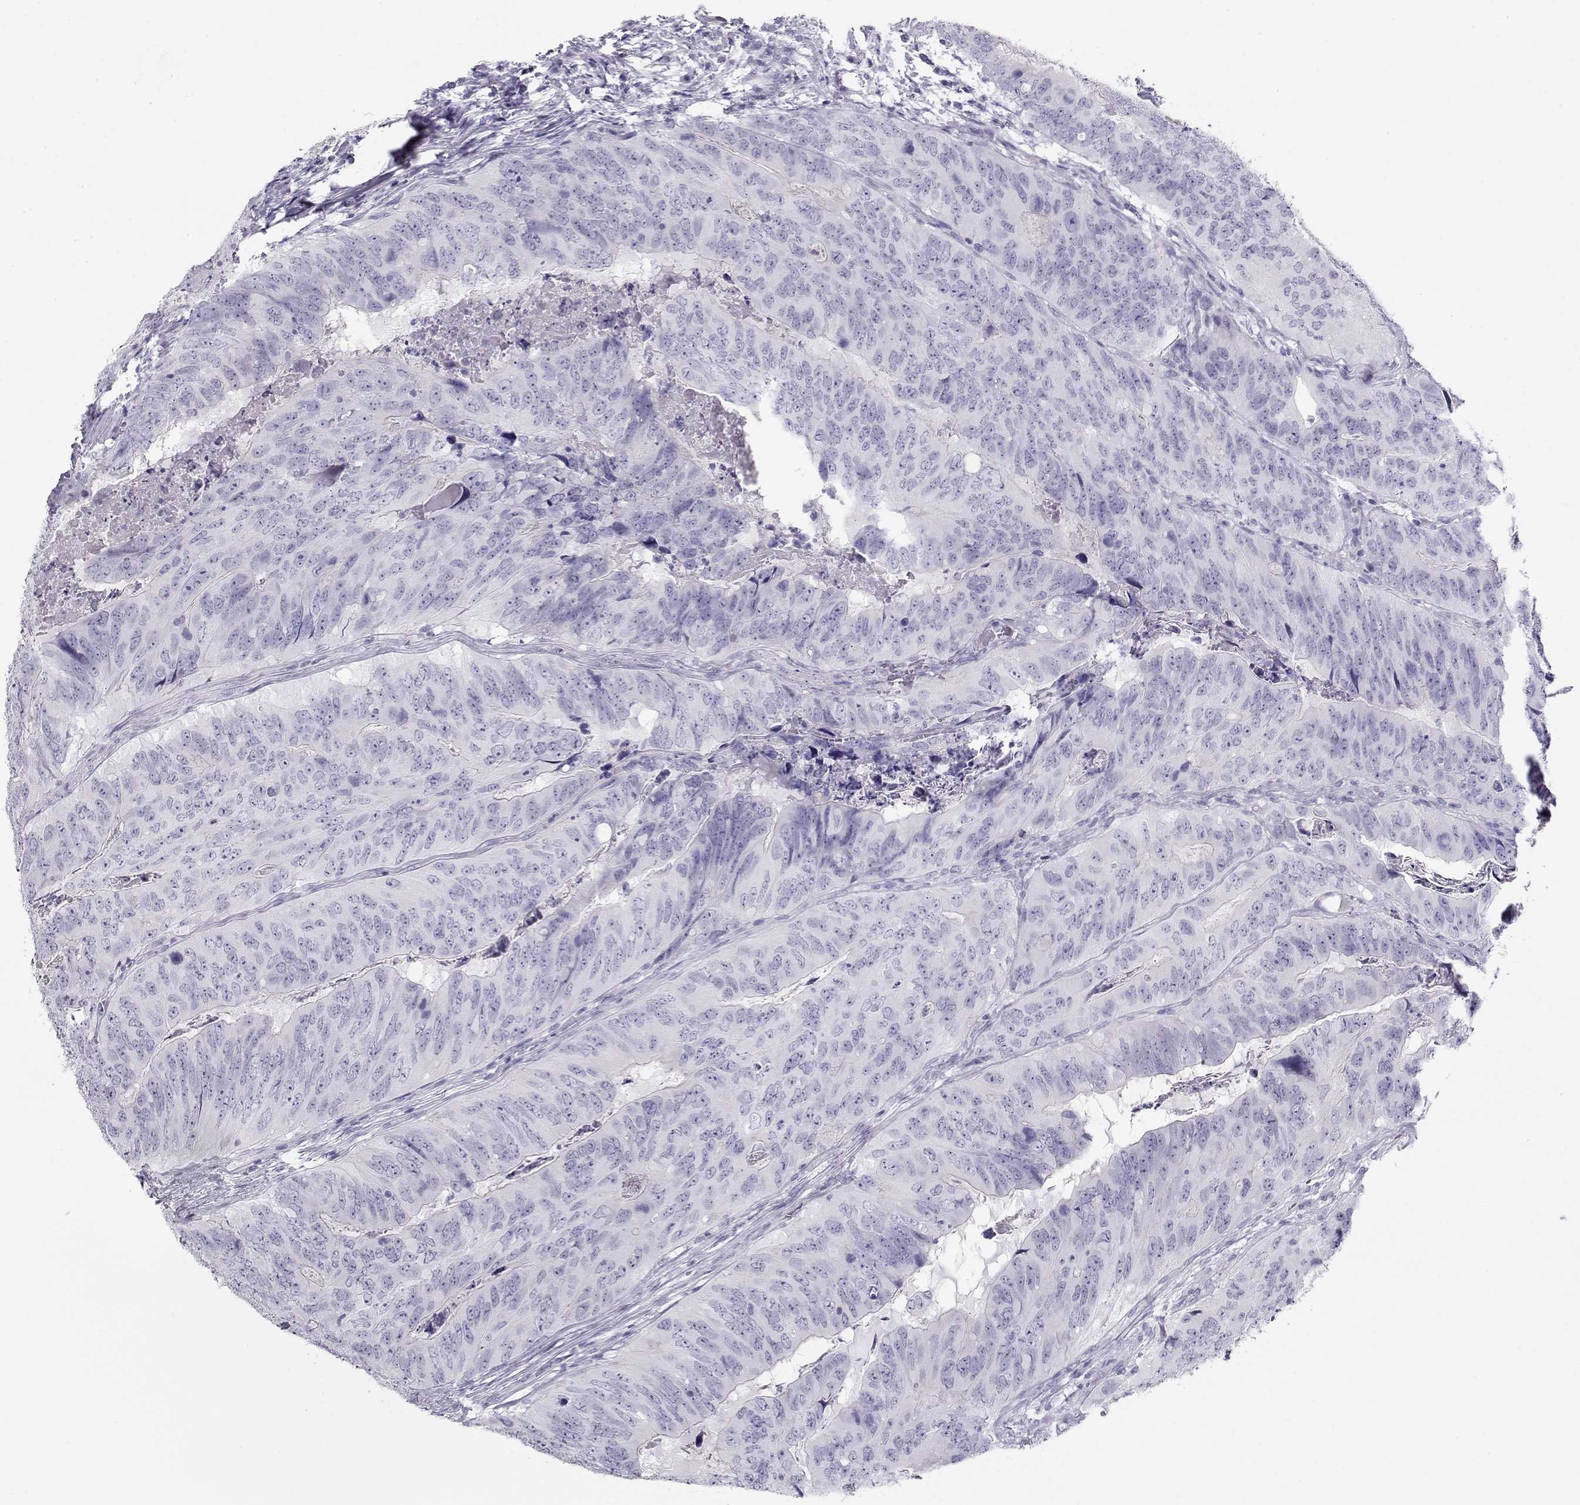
{"staining": {"intensity": "negative", "quantity": "none", "location": "none"}, "tissue": "colorectal cancer", "cell_type": "Tumor cells", "image_type": "cancer", "snomed": [{"axis": "morphology", "description": "Adenocarcinoma, NOS"}, {"axis": "topography", "description": "Colon"}], "caption": "This is an IHC micrograph of adenocarcinoma (colorectal). There is no positivity in tumor cells.", "gene": "ACTN2", "patient": {"sex": "male", "age": 79}}